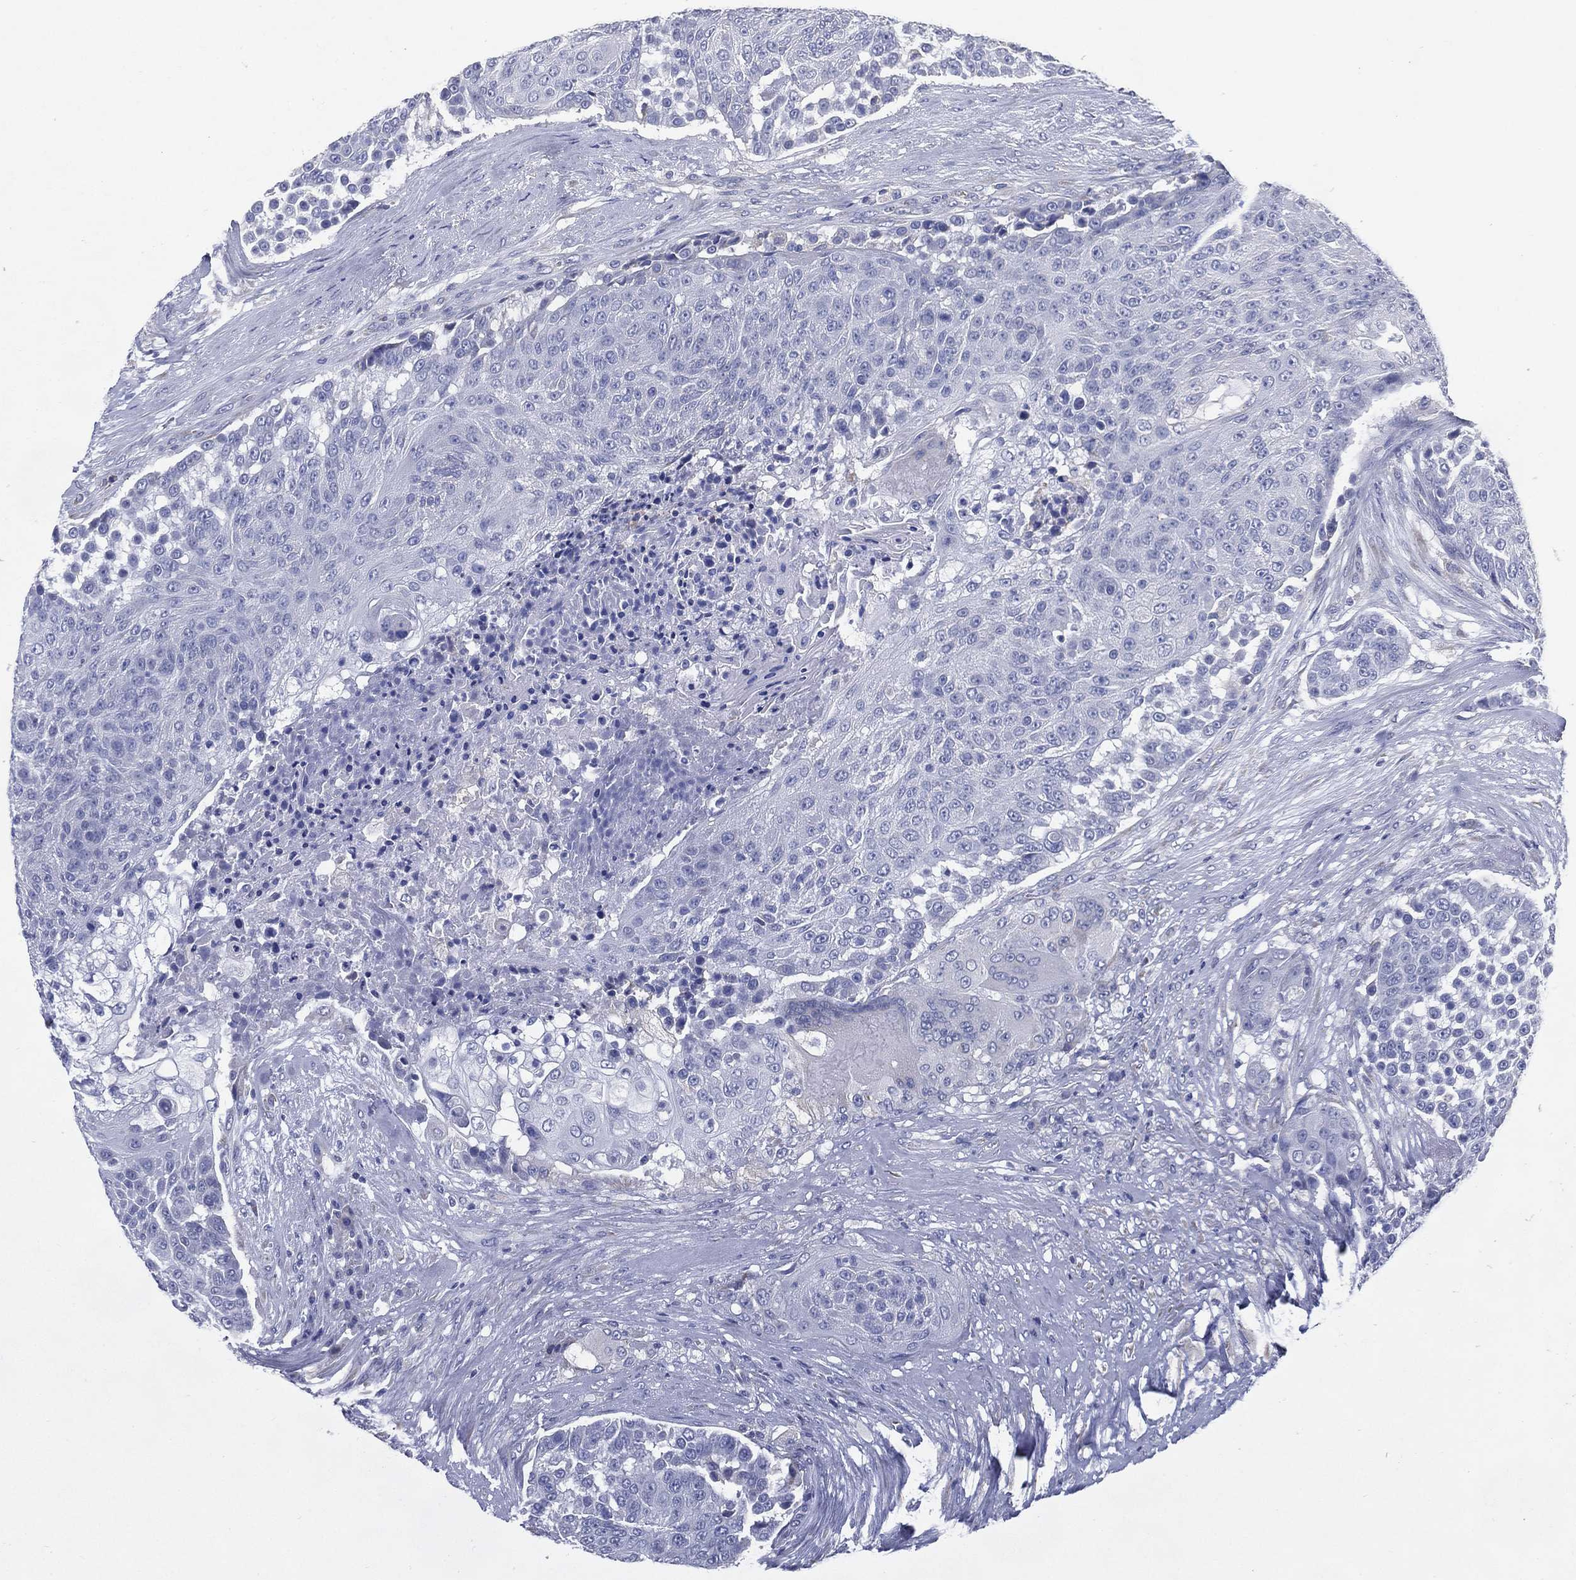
{"staining": {"intensity": "negative", "quantity": "none", "location": "none"}, "tissue": "urothelial cancer", "cell_type": "Tumor cells", "image_type": "cancer", "snomed": [{"axis": "morphology", "description": "Urothelial carcinoma, High grade"}, {"axis": "topography", "description": "Urinary bladder"}], "caption": "This histopathology image is of high-grade urothelial carcinoma stained with IHC to label a protein in brown with the nuclei are counter-stained blue. There is no expression in tumor cells. Brightfield microscopy of IHC stained with DAB (3,3'-diaminobenzidine) (brown) and hematoxylin (blue), captured at high magnification.", "gene": "C19orf18", "patient": {"sex": "female", "age": 63}}